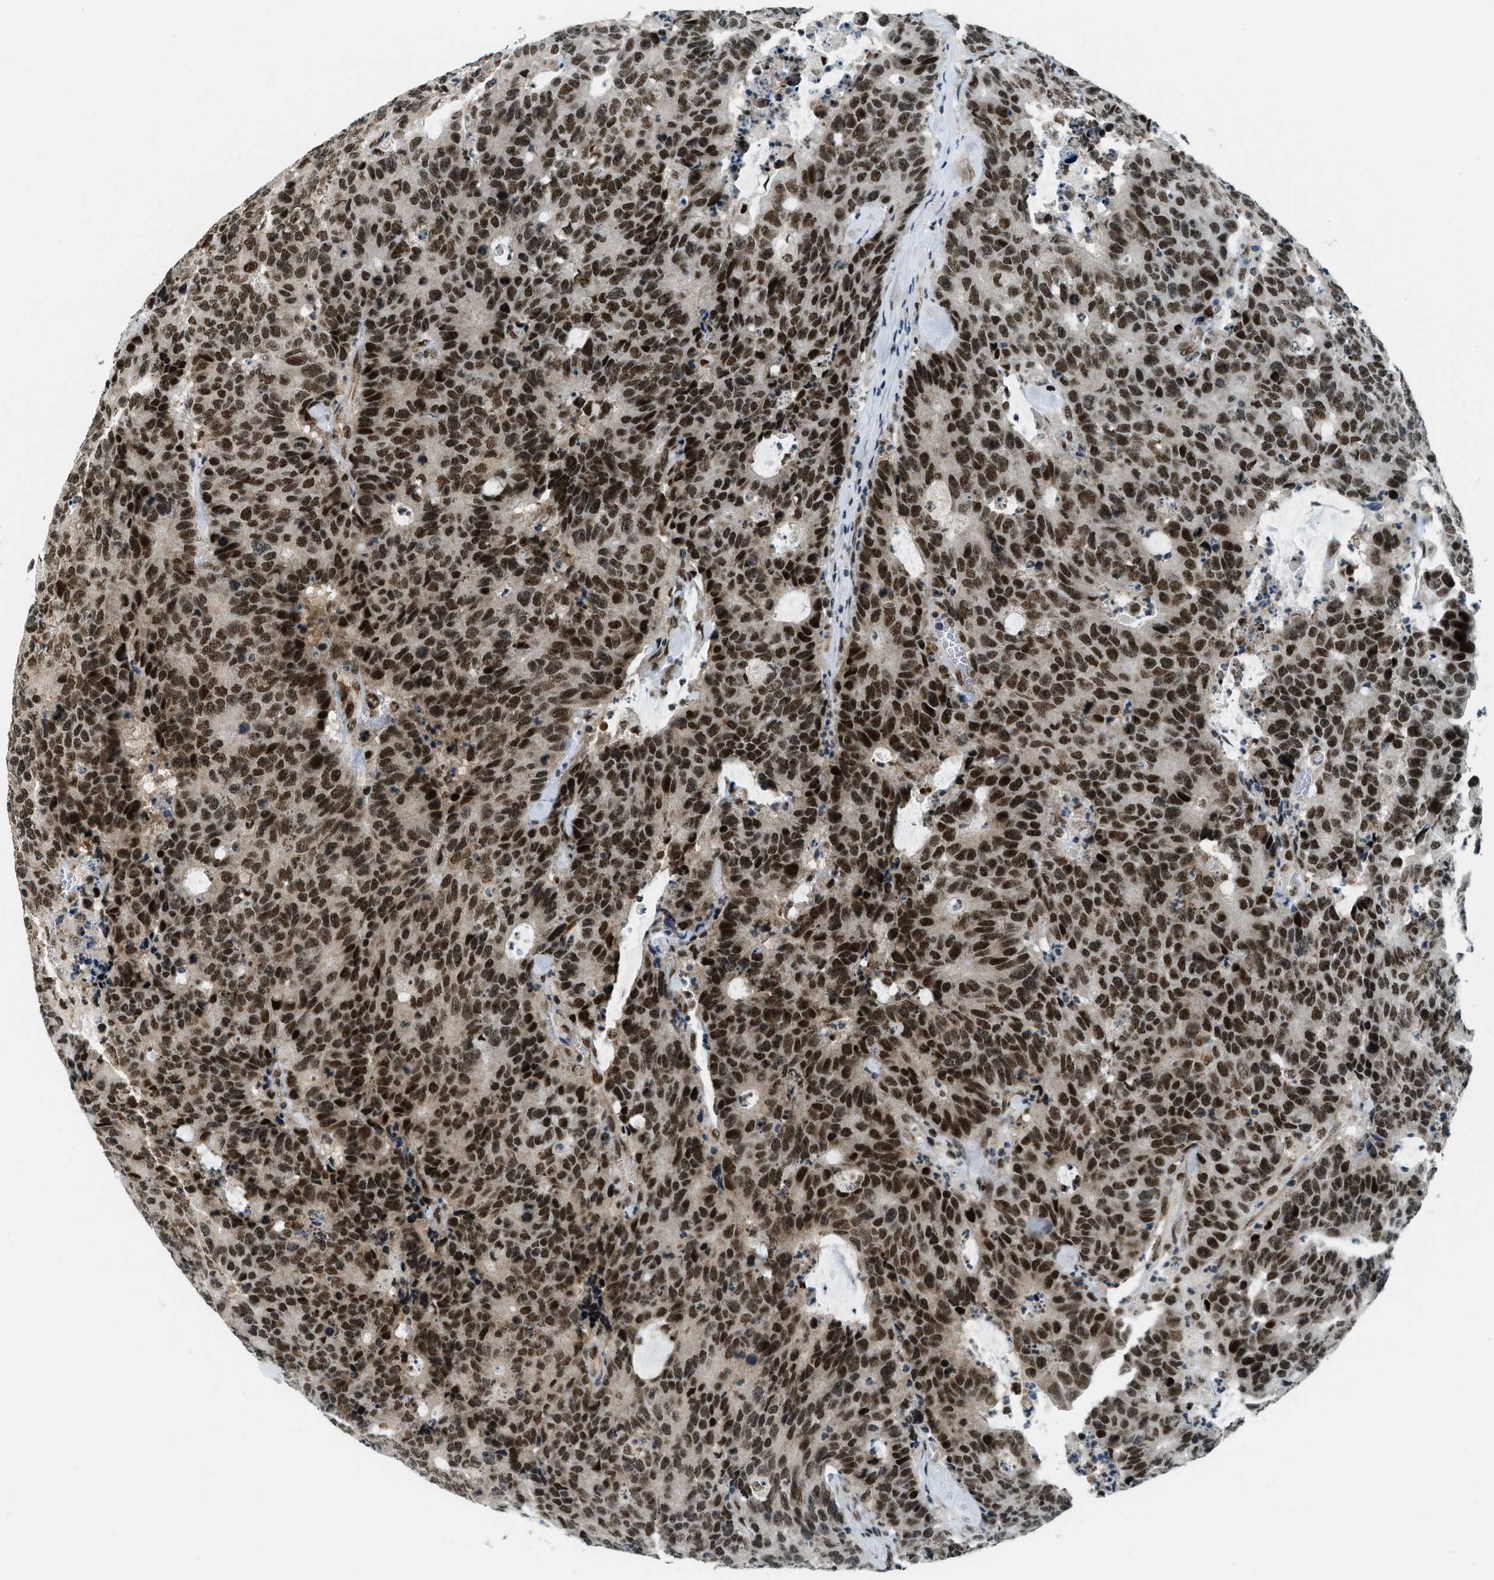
{"staining": {"intensity": "moderate", "quantity": ">75%", "location": "nuclear"}, "tissue": "colorectal cancer", "cell_type": "Tumor cells", "image_type": "cancer", "snomed": [{"axis": "morphology", "description": "Adenocarcinoma, NOS"}, {"axis": "topography", "description": "Colon"}], "caption": "A photomicrograph of colorectal cancer stained for a protein displays moderate nuclear brown staining in tumor cells.", "gene": "KLF6", "patient": {"sex": "female", "age": 86}}